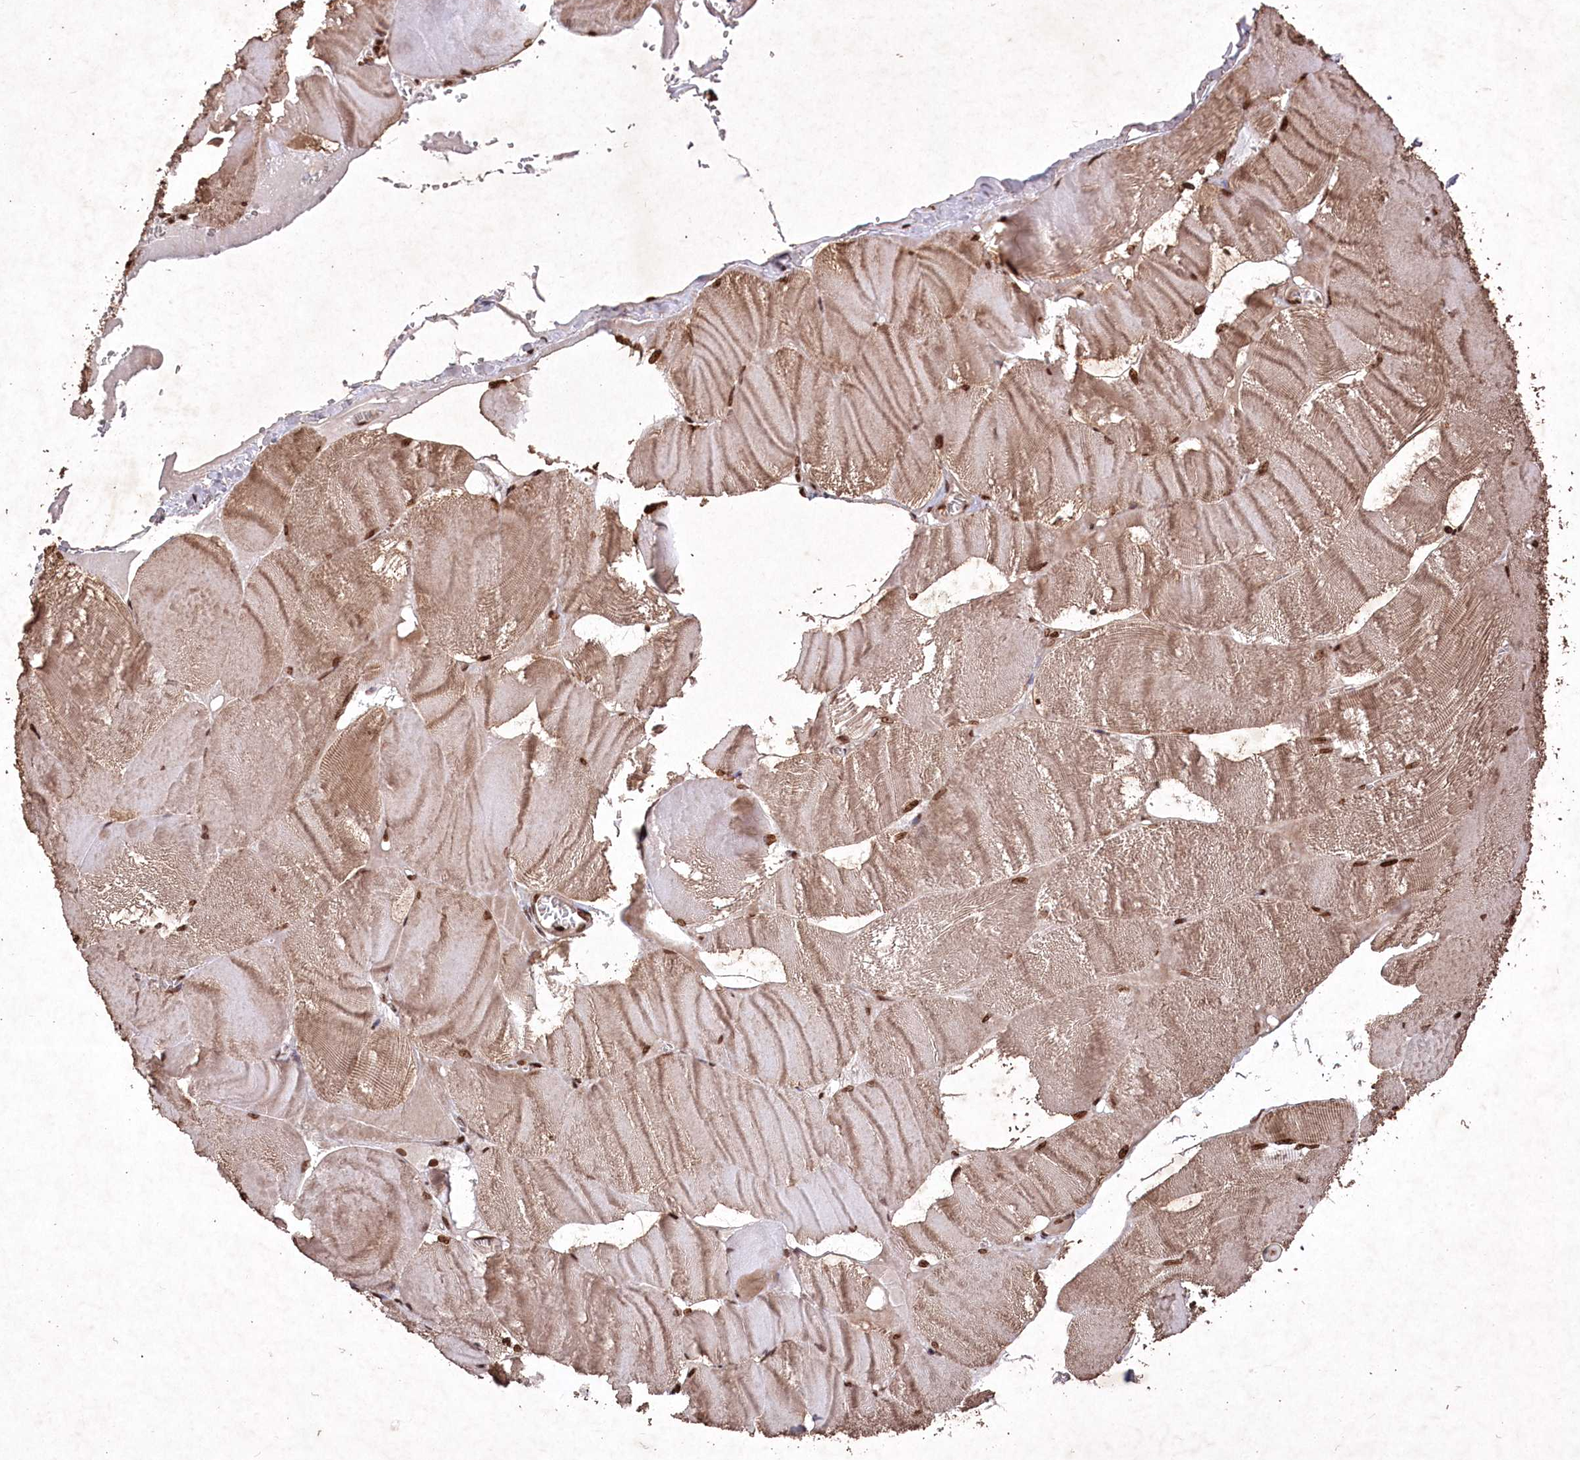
{"staining": {"intensity": "moderate", "quantity": ">75%", "location": "cytoplasmic/membranous,nuclear"}, "tissue": "skeletal muscle", "cell_type": "Myocytes", "image_type": "normal", "snomed": [{"axis": "morphology", "description": "Normal tissue, NOS"}, {"axis": "morphology", "description": "Basal cell carcinoma"}, {"axis": "topography", "description": "Skeletal muscle"}], "caption": "Immunohistochemistry (IHC) staining of benign skeletal muscle, which exhibits medium levels of moderate cytoplasmic/membranous,nuclear positivity in approximately >75% of myocytes indicating moderate cytoplasmic/membranous,nuclear protein staining. The staining was performed using DAB (brown) for protein detection and nuclei were counterstained in hematoxylin (blue).", "gene": "CCSER2", "patient": {"sex": "female", "age": 64}}